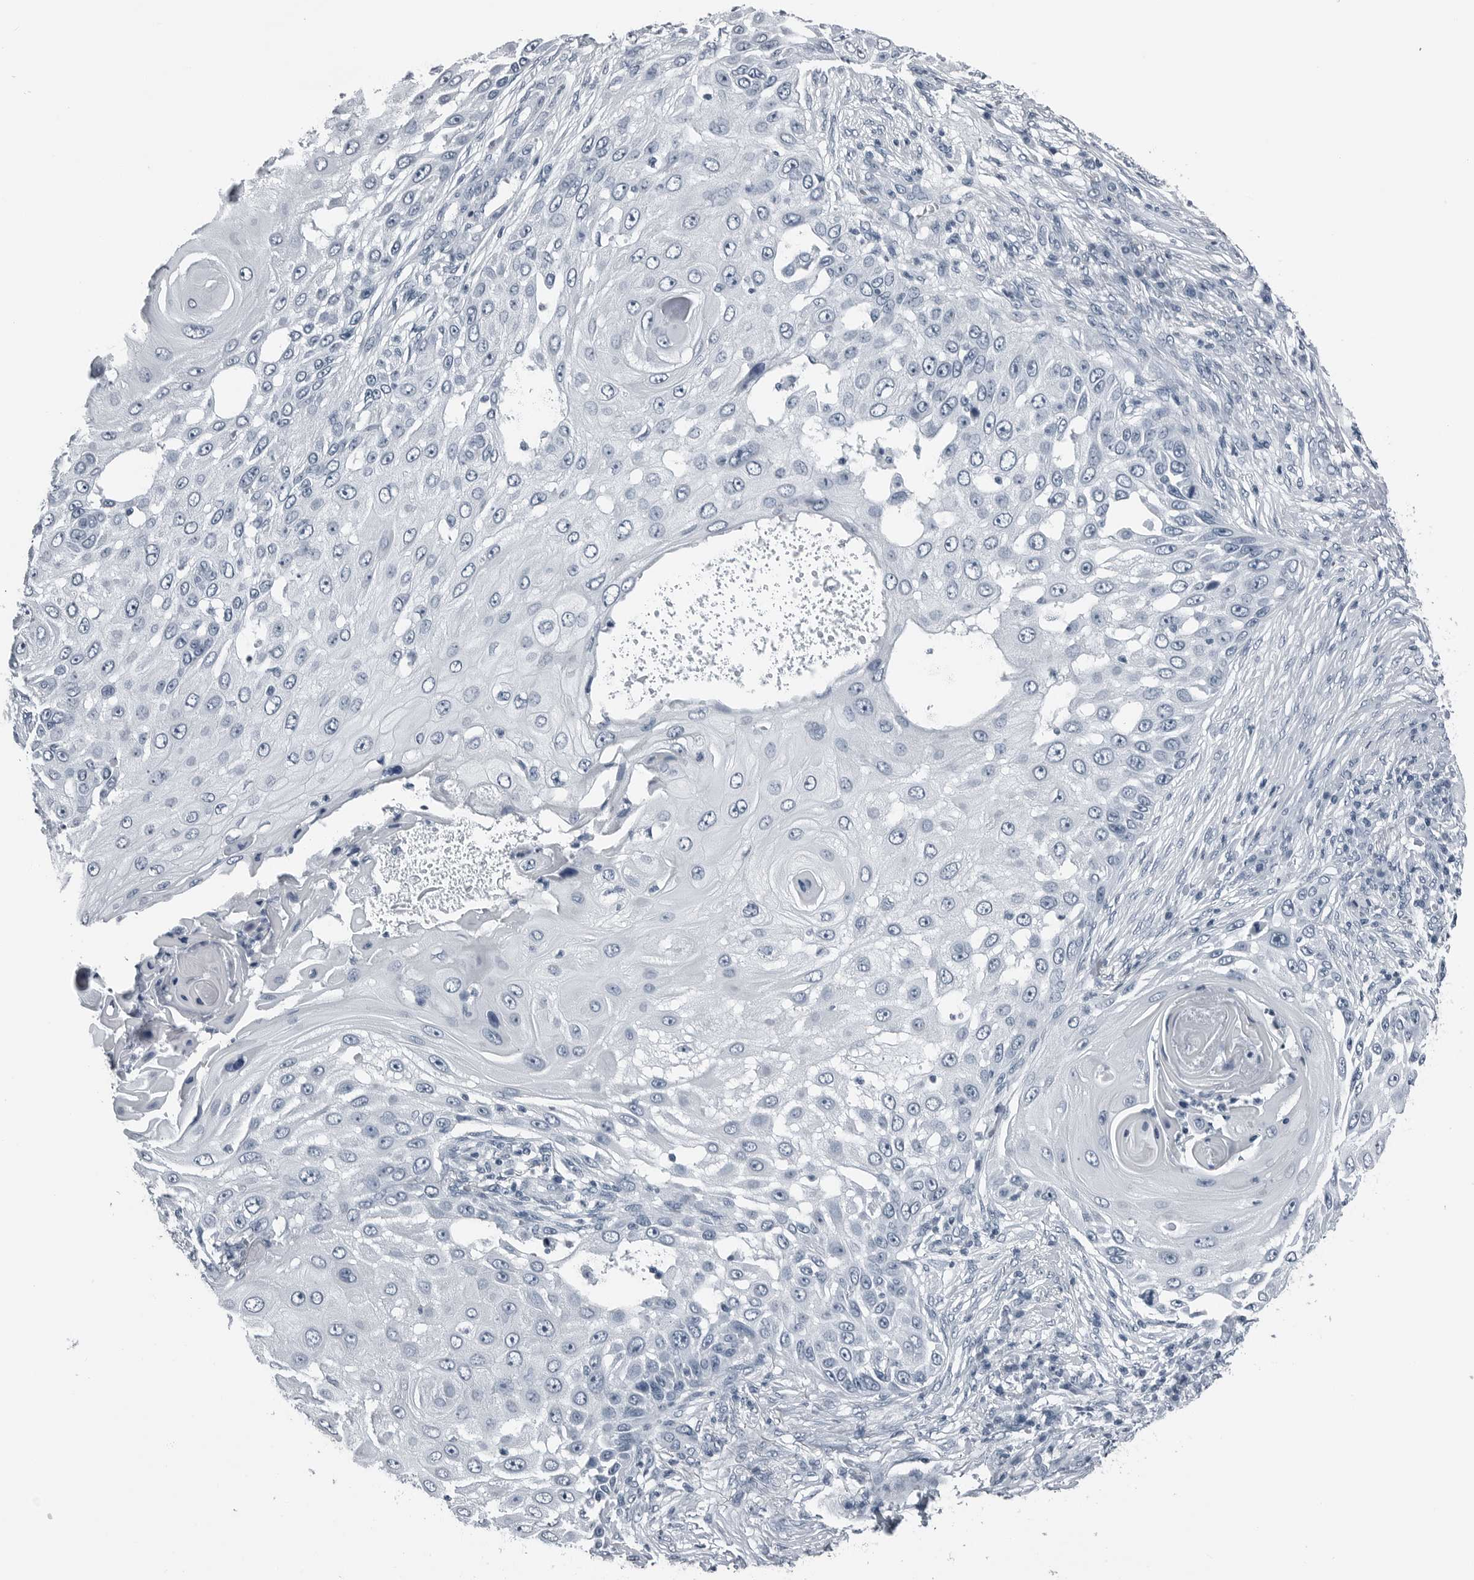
{"staining": {"intensity": "negative", "quantity": "none", "location": "none"}, "tissue": "skin cancer", "cell_type": "Tumor cells", "image_type": "cancer", "snomed": [{"axis": "morphology", "description": "Squamous cell carcinoma, NOS"}, {"axis": "topography", "description": "Skin"}], "caption": "This is an immunohistochemistry histopathology image of skin cancer (squamous cell carcinoma). There is no expression in tumor cells.", "gene": "SPINK1", "patient": {"sex": "female", "age": 44}}